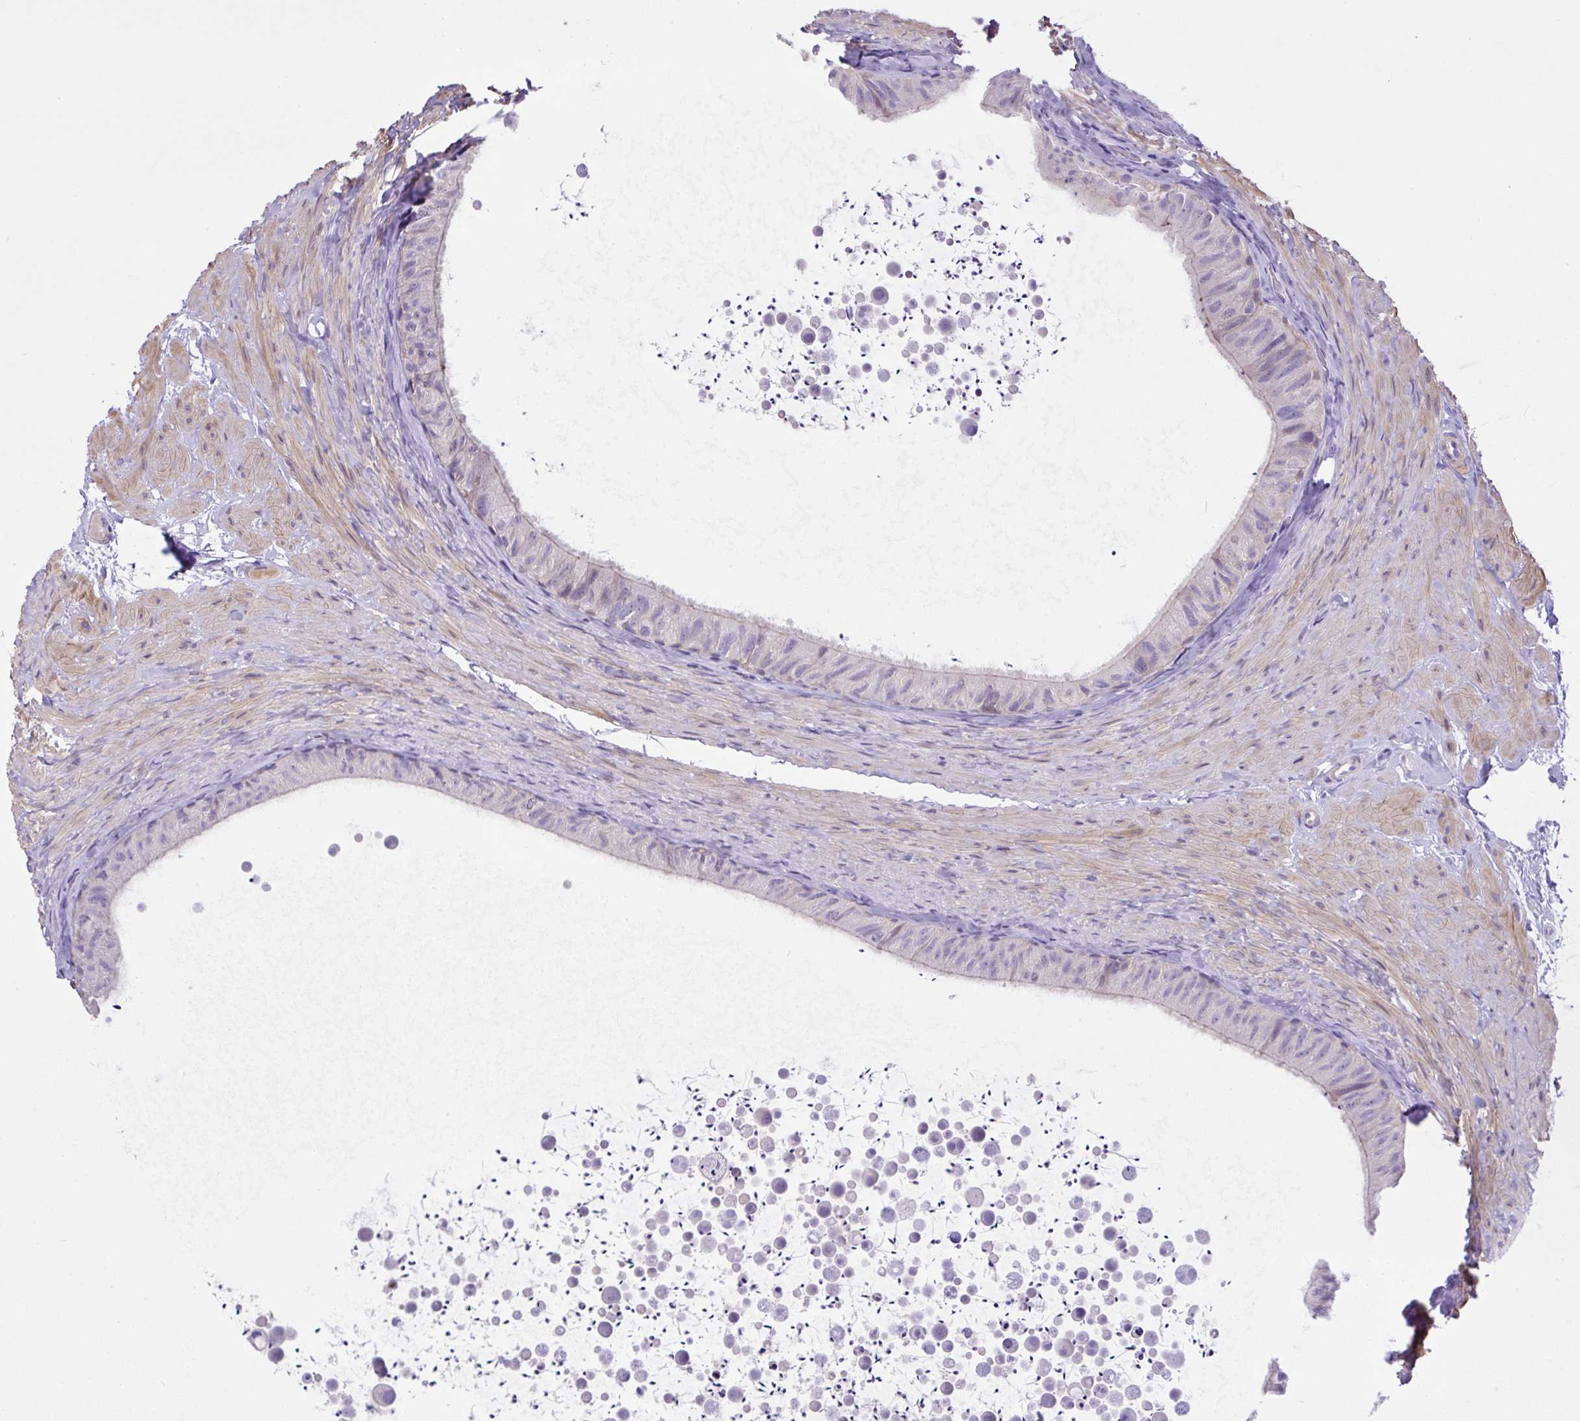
{"staining": {"intensity": "negative", "quantity": "none", "location": "none"}, "tissue": "epididymis", "cell_type": "Glandular cells", "image_type": "normal", "snomed": [{"axis": "morphology", "description": "Normal tissue, NOS"}, {"axis": "topography", "description": "Epididymis, spermatic cord, NOS"}, {"axis": "topography", "description": "Epididymis"}], "caption": "Immunohistochemistry (IHC) image of benign epididymis: epididymis stained with DAB (3,3'-diaminobenzidine) reveals no significant protein positivity in glandular cells.", "gene": "NPTN", "patient": {"sex": "male", "age": 31}}